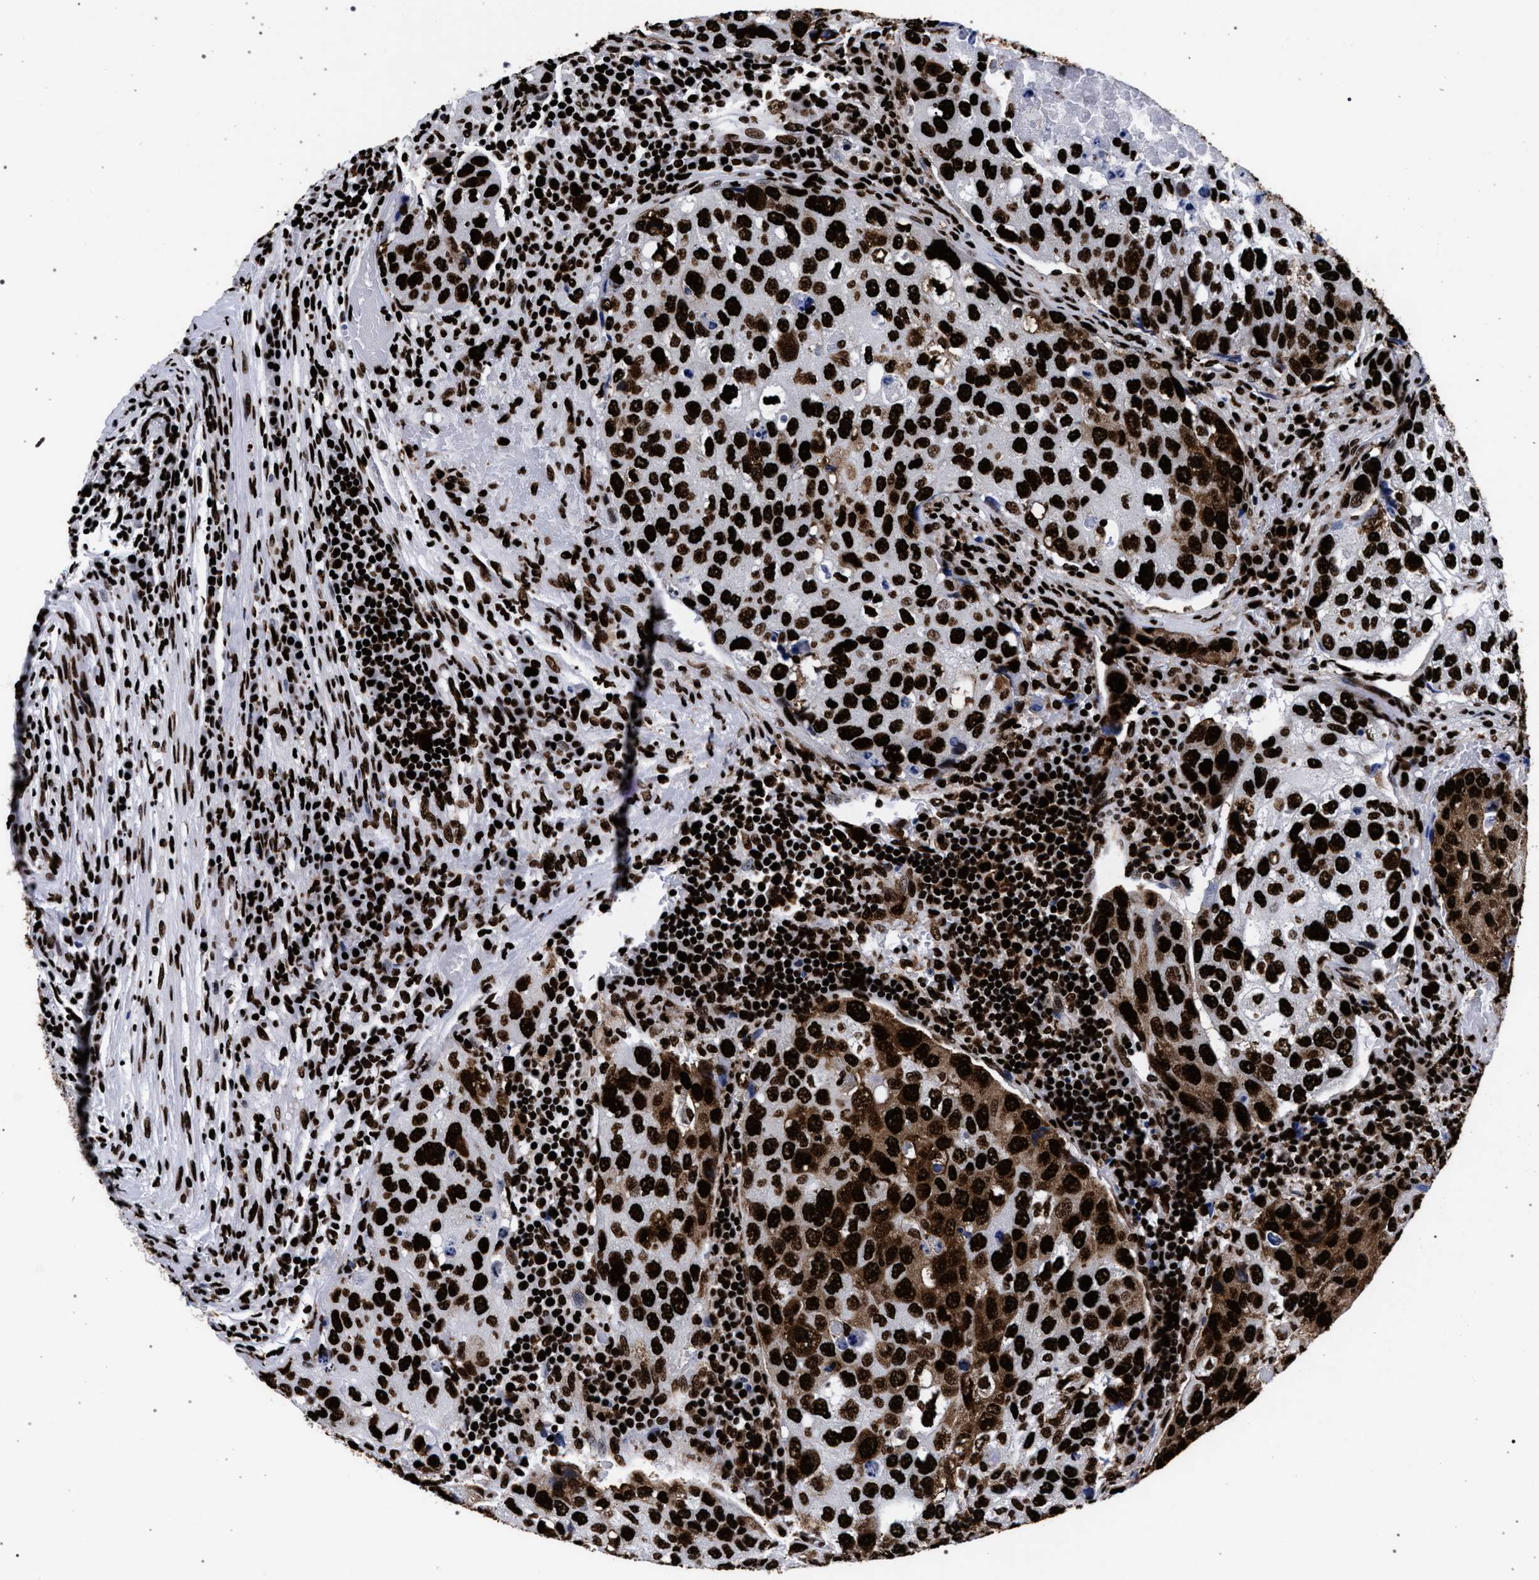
{"staining": {"intensity": "strong", "quantity": ">75%", "location": "cytoplasmic/membranous,nuclear"}, "tissue": "urothelial cancer", "cell_type": "Tumor cells", "image_type": "cancer", "snomed": [{"axis": "morphology", "description": "Urothelial carcinoma, High grade"}, {"axis": "topography", "description": "Lymph node"}, {"axis": "topography", "description": "Urinary bladder"}], "caption": "A histopathology image of urothelial carcinoma (high-grade) stained for a protein demonstrates strong cytoplasmic/membranous and nuclear brown staining in tumor cells. The staining was performed using DAB, with brown indicating positive protein expression. Nuclei are stained blue with hematoxylin.", "gene": "HNRNPA1", "patient": {"sex": "male", "age": 51}}